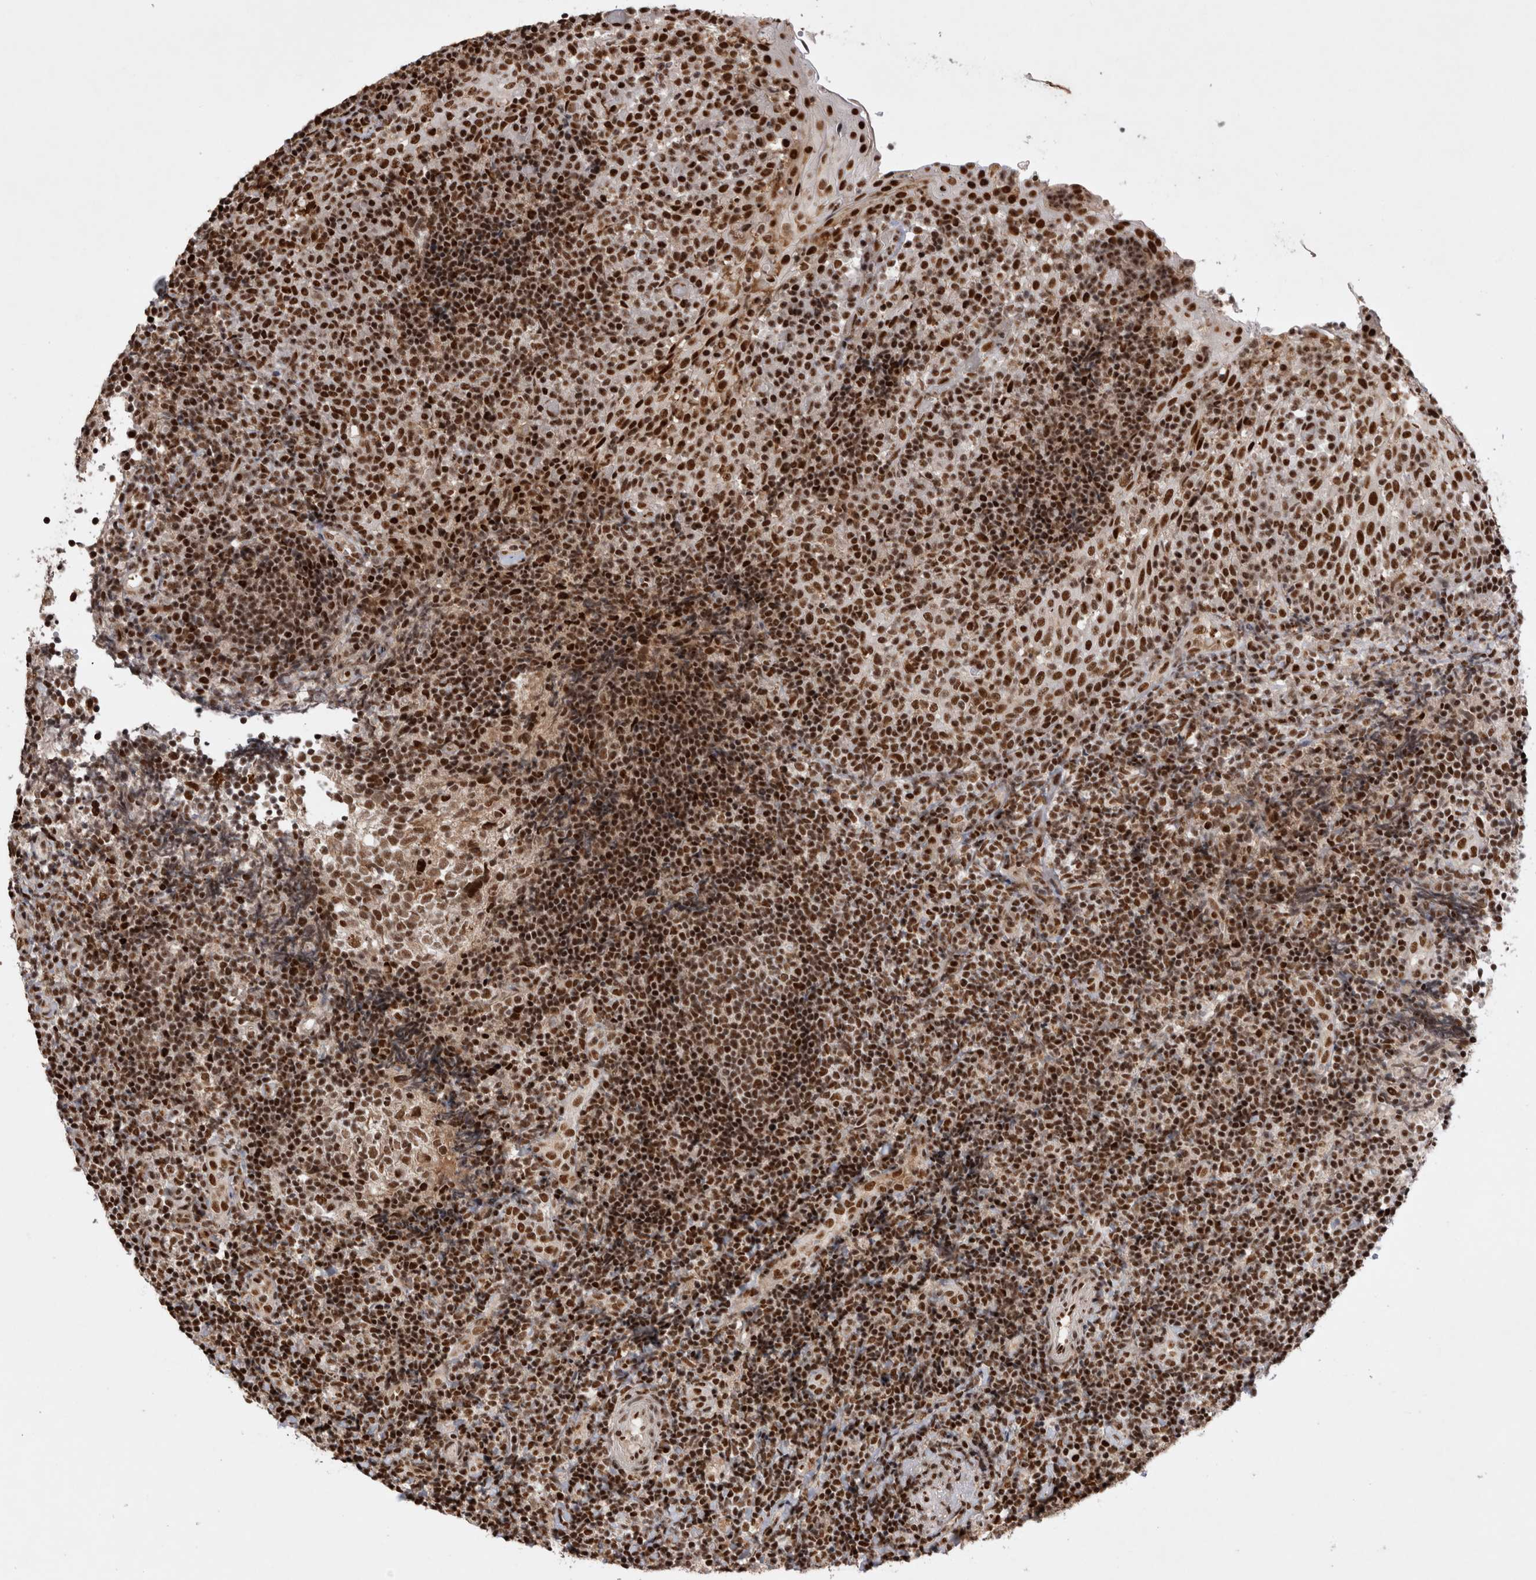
{"staining": {"intensity": "strong", "quantity": ">75%", "location": "nuclear"}, "tissue": "tonsil", "cell_type": "Germinal center cells", "image_type": "normal", "snomed": [{"axis": "morphology", "description": "Normal tissue, NOS"}, {"axis": "topography", "description": "Tonsil"}], "caption": "Human tonsil stained for a protein (brown) shows strong nuclear positive positivity in about >75% of germinal center cells.", "gene": "EYA2", "patient": {"sex": "female", "age": 40}}